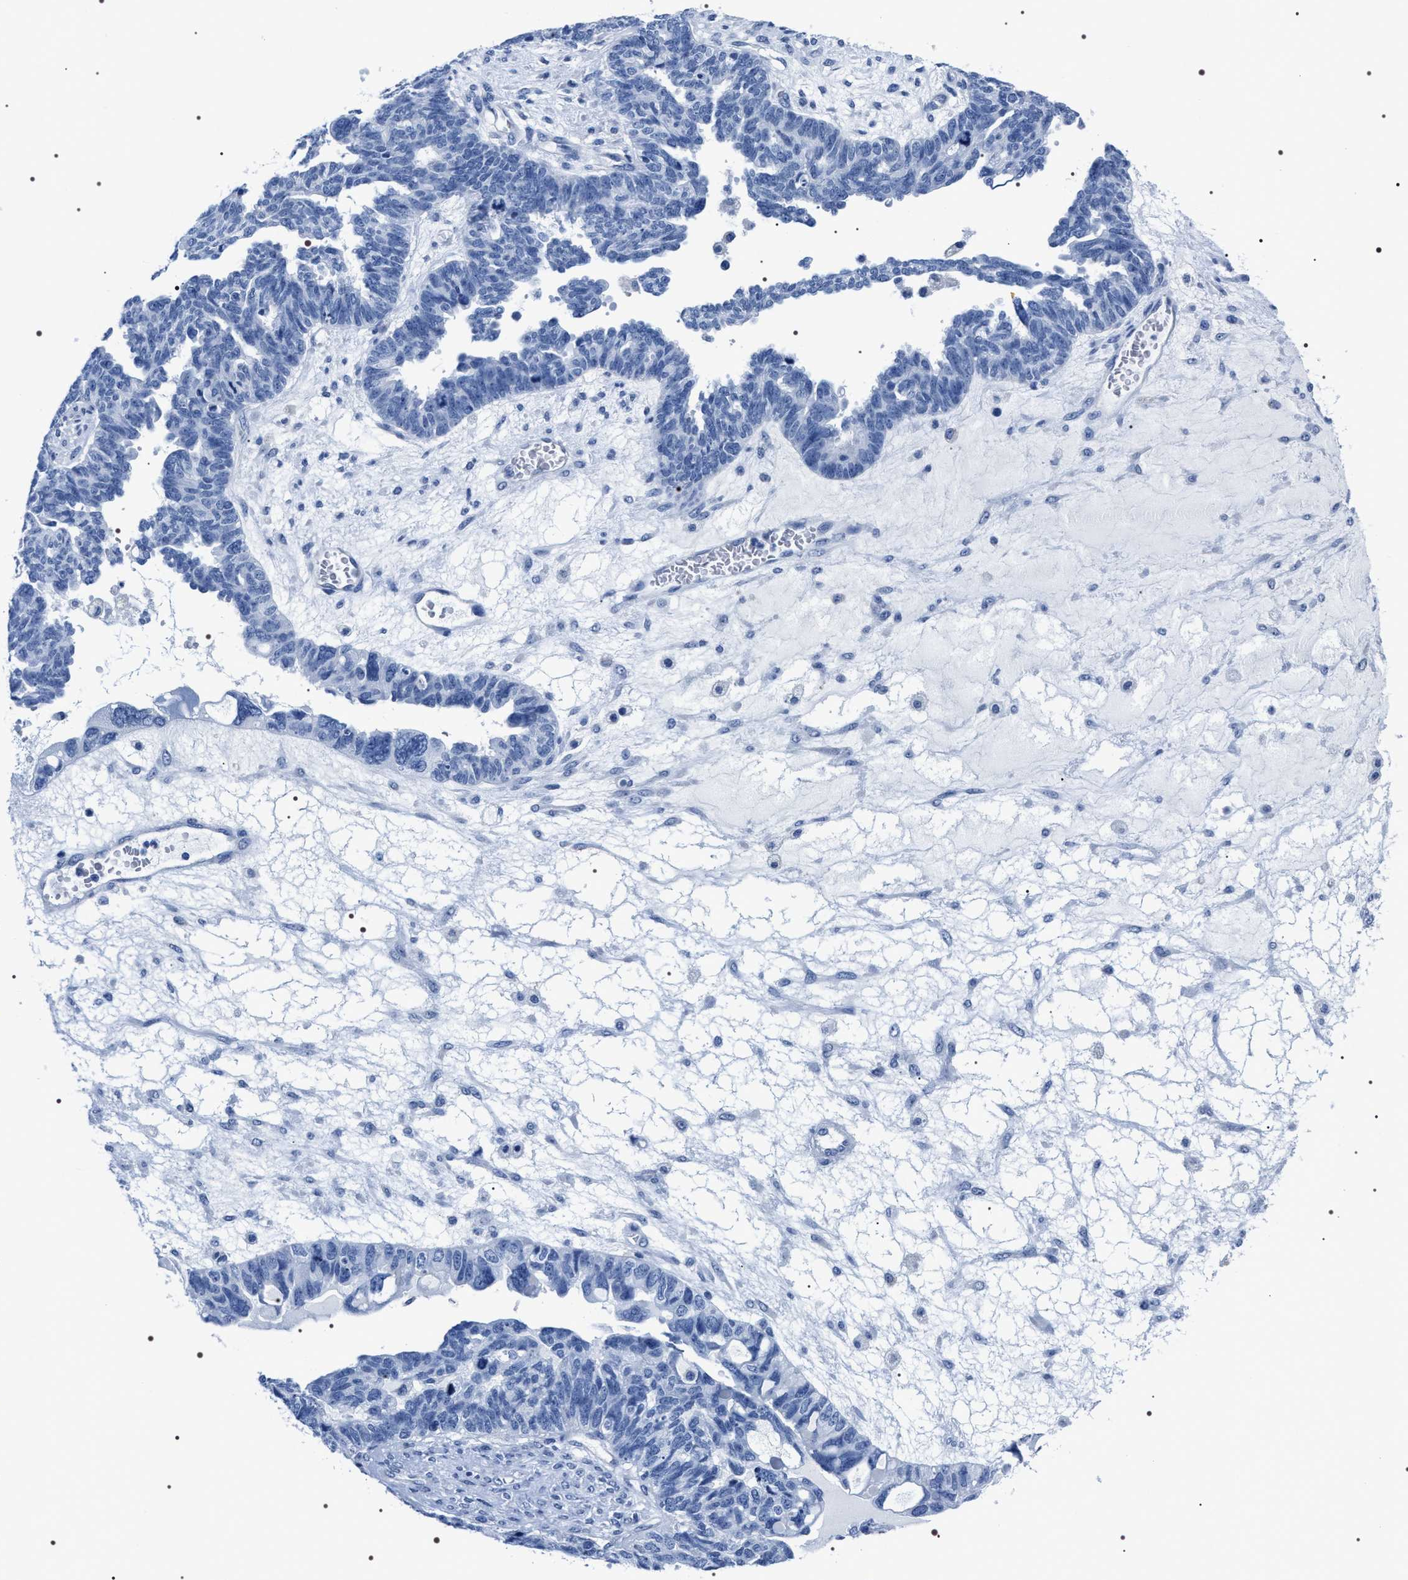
{"staining": {"intensity": "negative", "quantity": "none", "location": "none"}, "tissue": "ovarian cancer", "cell_type": "Tumor cells", "image_type": "cancer", "snomed": [{"axis": "morphology", "description": "Cystadenocarcinoma, serous, NOS"}, {"axis": "topography", "description": "Ovary"}], "caption": "The immunohistochemistry image has no significant expression in tumor cells of ovarian serous cystadenocarcinoma tissue. Brightfield microscopy of immunohistochemistry (IHC) stained with DAB (3,3'-diaminobenzidine) (brown) and hematoxylin (blue), captured at high magnification.", "gene": "ADH4", "patient": {"sex": "female", "age": 79}}